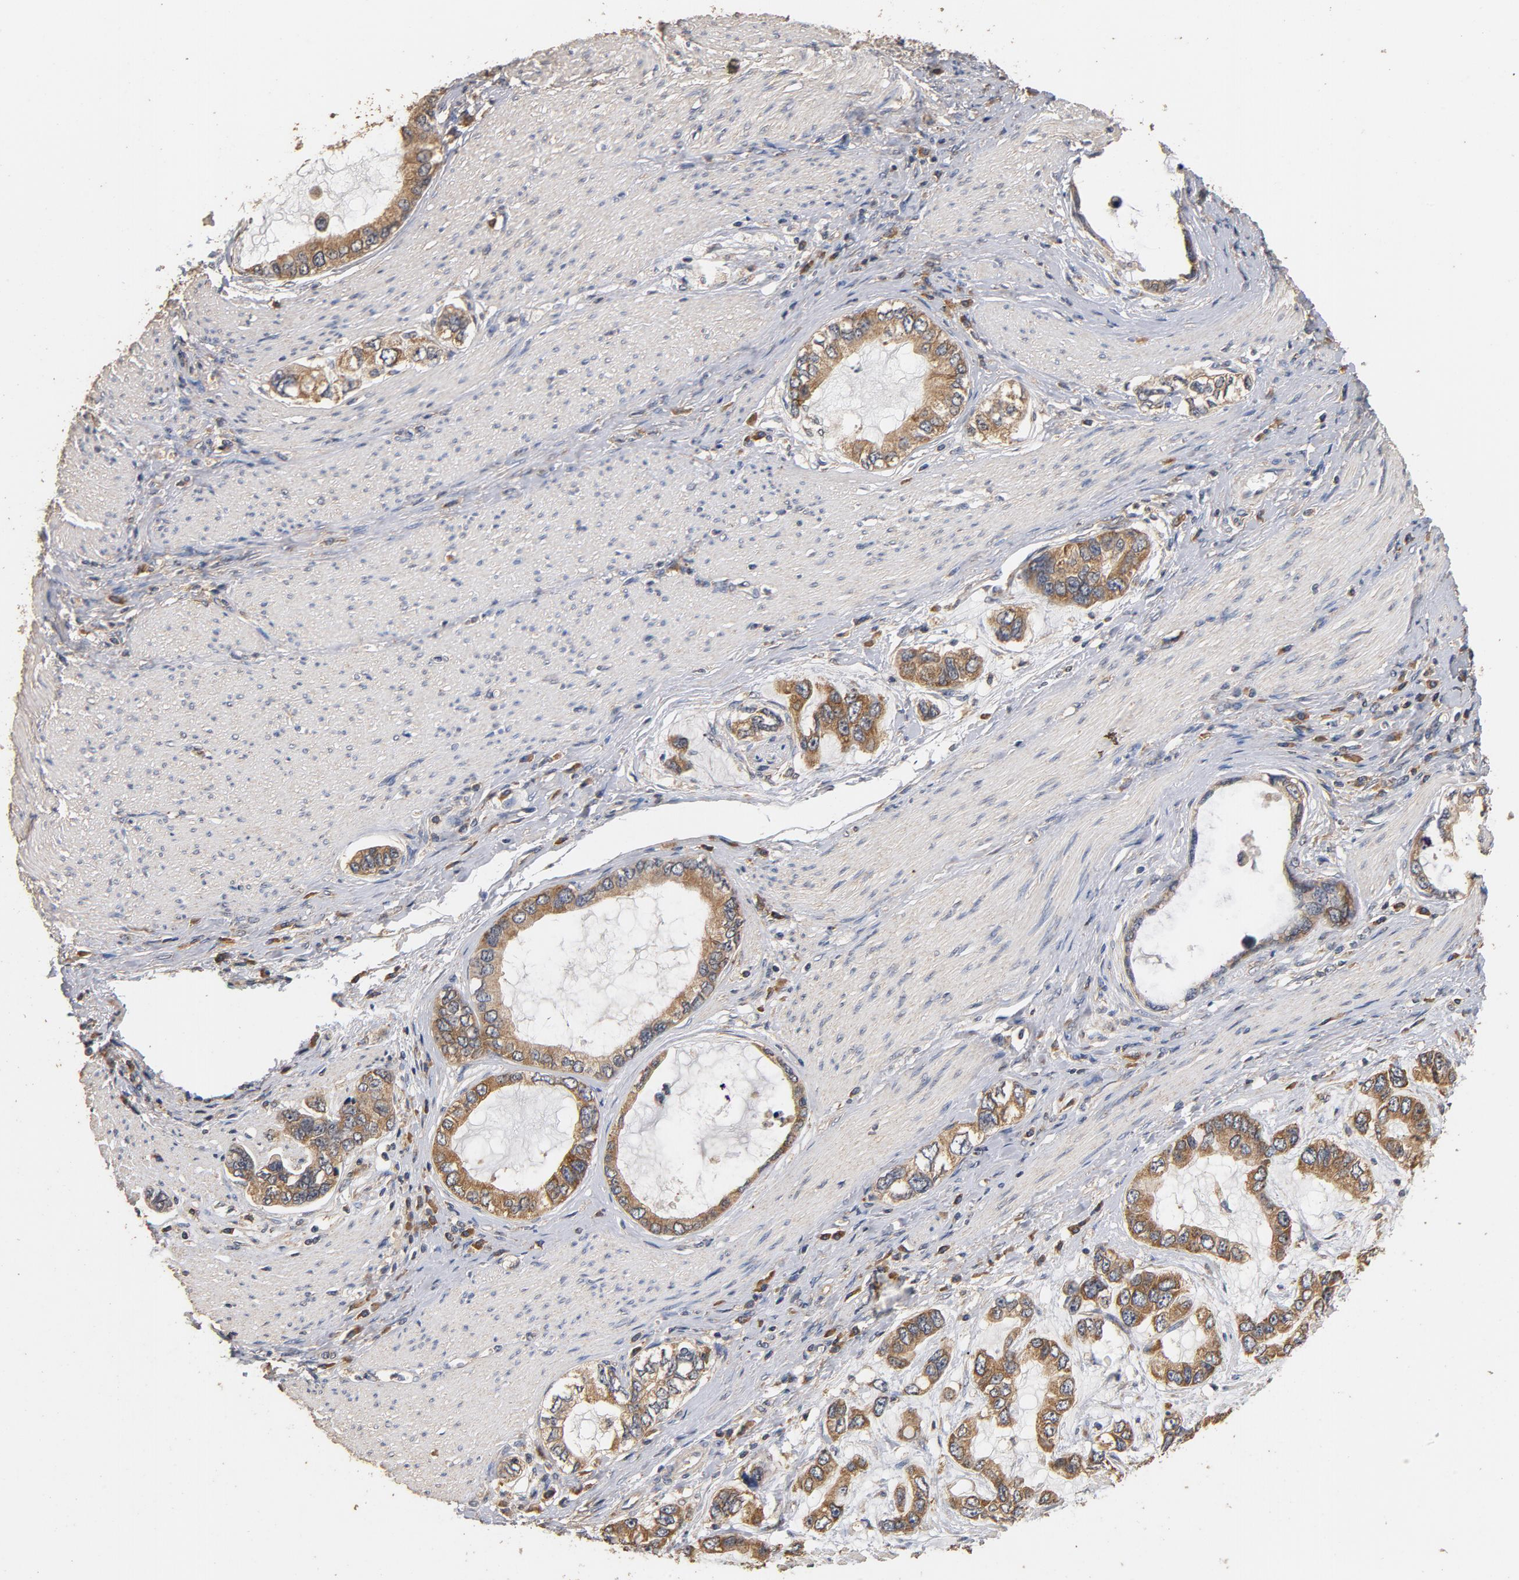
{"staining": {"intensity": "moderate", "quantity": ">75%", "location": "cytoplasmic/membranous"}, "tissue": "stomach cancer", "cell_type": "Tumor cells", "image_type": "cancer", "snomed": [{"axis": "morphology", "description": "Adenocarcinoma, NOS"}, {"axis": "topography", "description": "Stomach, lower"}], "caption": "IHC micrograph of neoplastic tissue: human stomach cancer (adenocarcinoma) stained using IHC demonstrates medium levels of moderate protein expression localized specifically in the cytoplasmic/membranous of tumor cells, appearing as a cytoplasmic/membranous brown color.", "gene": "DDX6", "patient": {"sex": "female", "age": 93}}